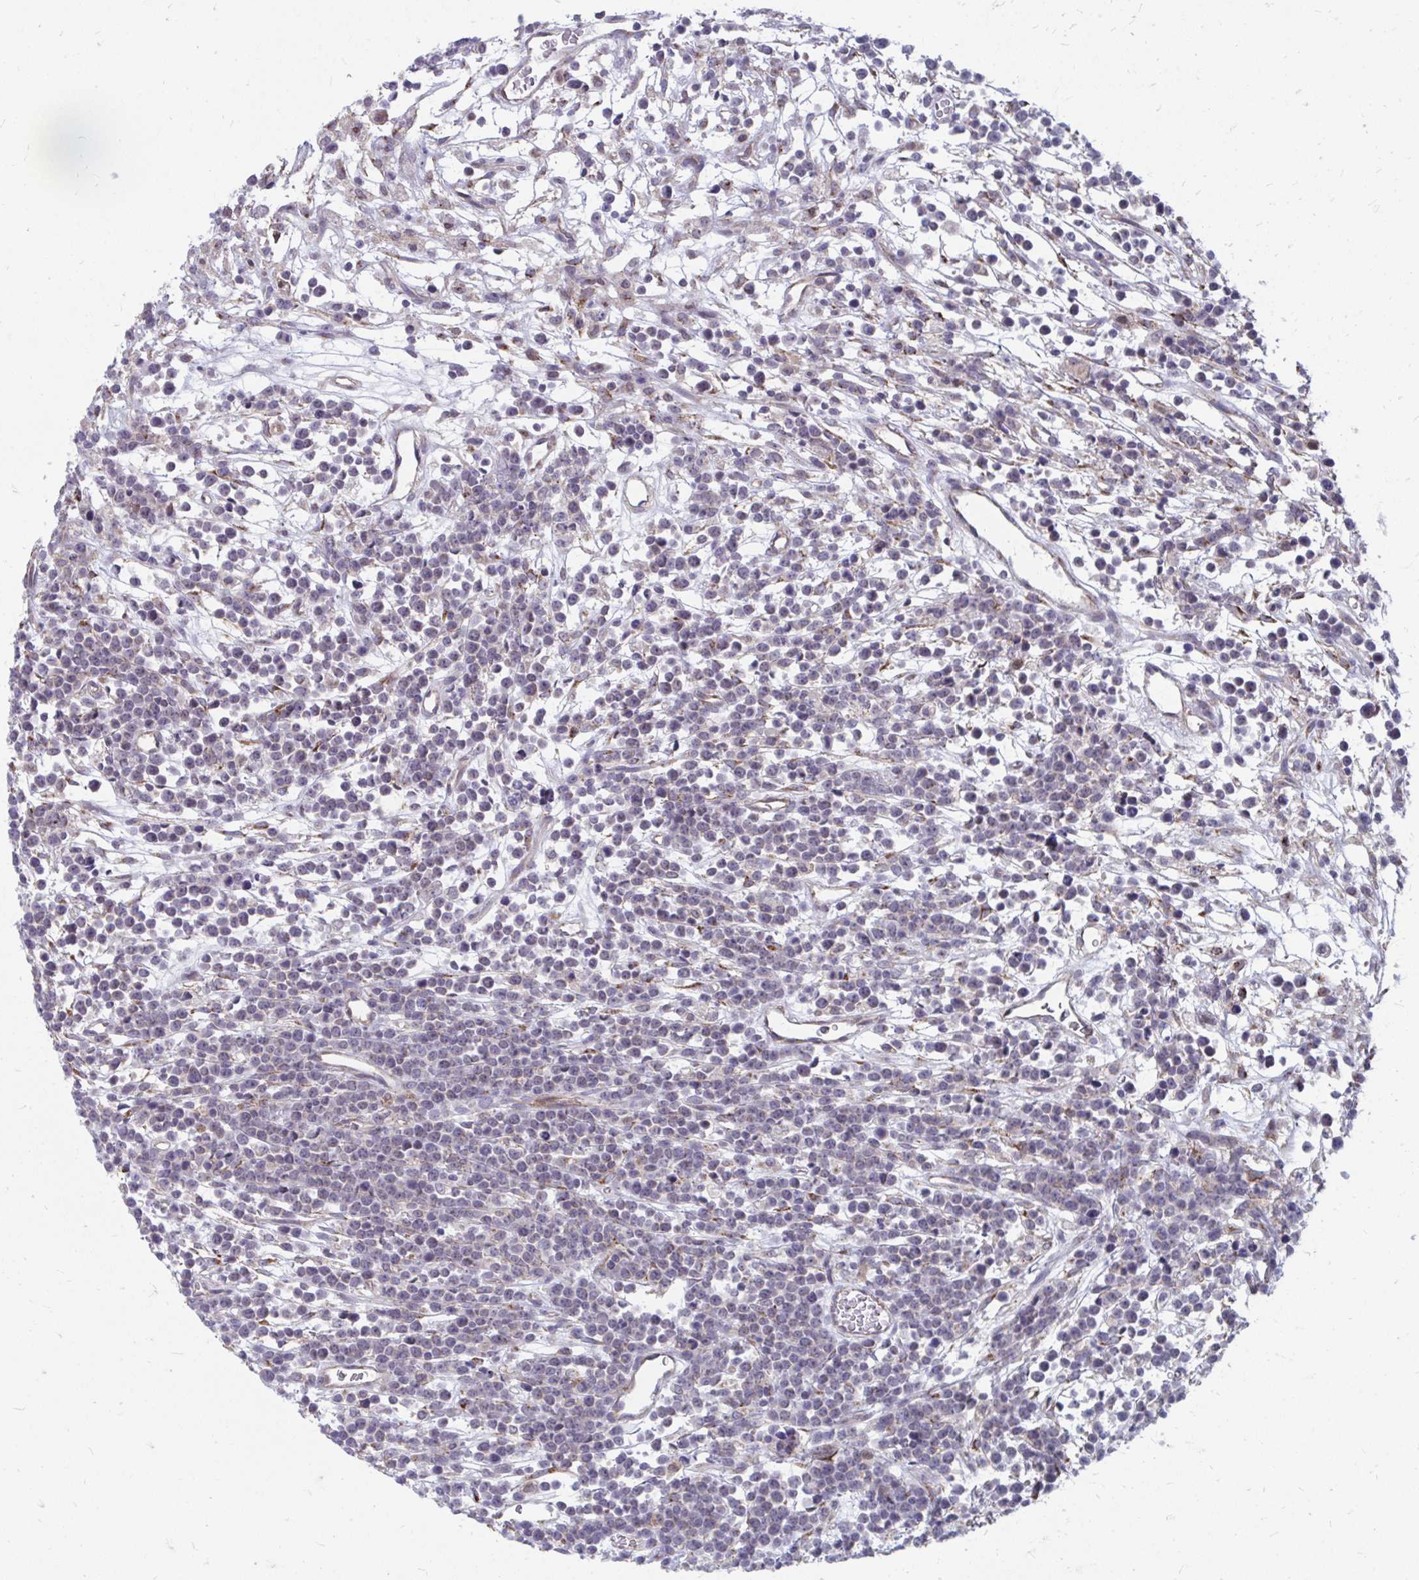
{"staining": {"intensity": "negative", "quantity": "none", "location": "none"}, "tissue": "lymphoma", "cell_type": "Tumor cells", "image_type": "cancer", "snomed": [{"axis": "morphology", "description": "Malignant lymphoma, non-Hodgkin's type, High grade"}, {"axis": "topography", "description": "Ovary"}], "caption": "IHC histopathology image of lymphoma stained for a protein (brown), which shows no positivity in tumor cells.", "gene": "PABIR3", "patient": {"sex": "female", "age": 56}}